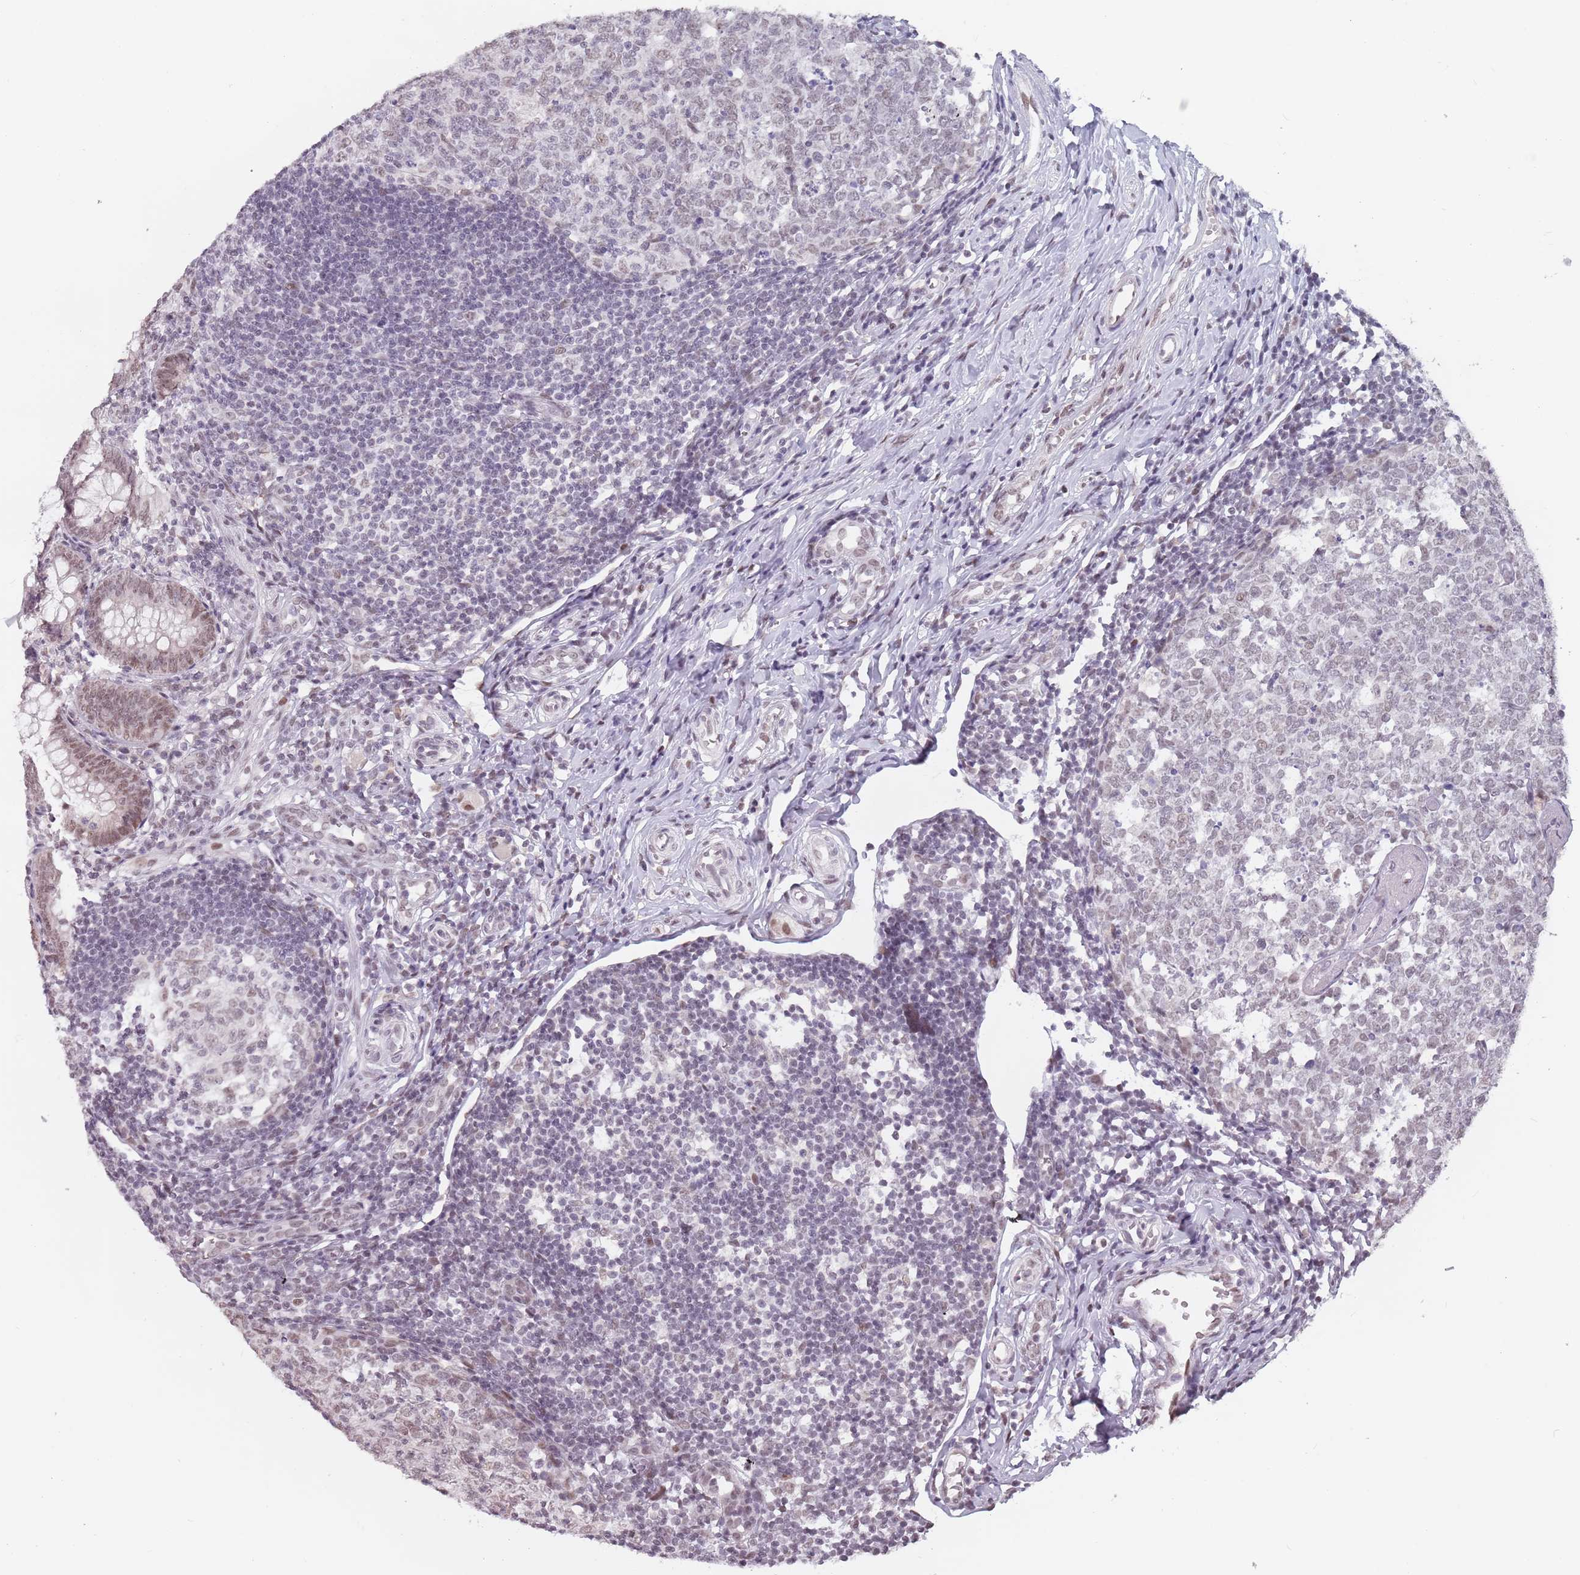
{"staining": {"intensity": "moderate", "quantity": "25%-75%", "location": "nuclear"}, "tissue": "appendix", "cell_type": "Glandular cells", "image_type": "normal", "snomed": [{"axis": "morphology", "description": "Normal tissue, NOS"}, {"axis": "topography", "description": "Appendix"}], "caption": "Immunohistochemical staining of unremarkable appendix reveals 25%-75% levels of moderate nuclear protein positivity in approximately 25%-75% of glandular cells.", "gene": "PTCHD1", "patient": {"sex": "male", "age": 14}}